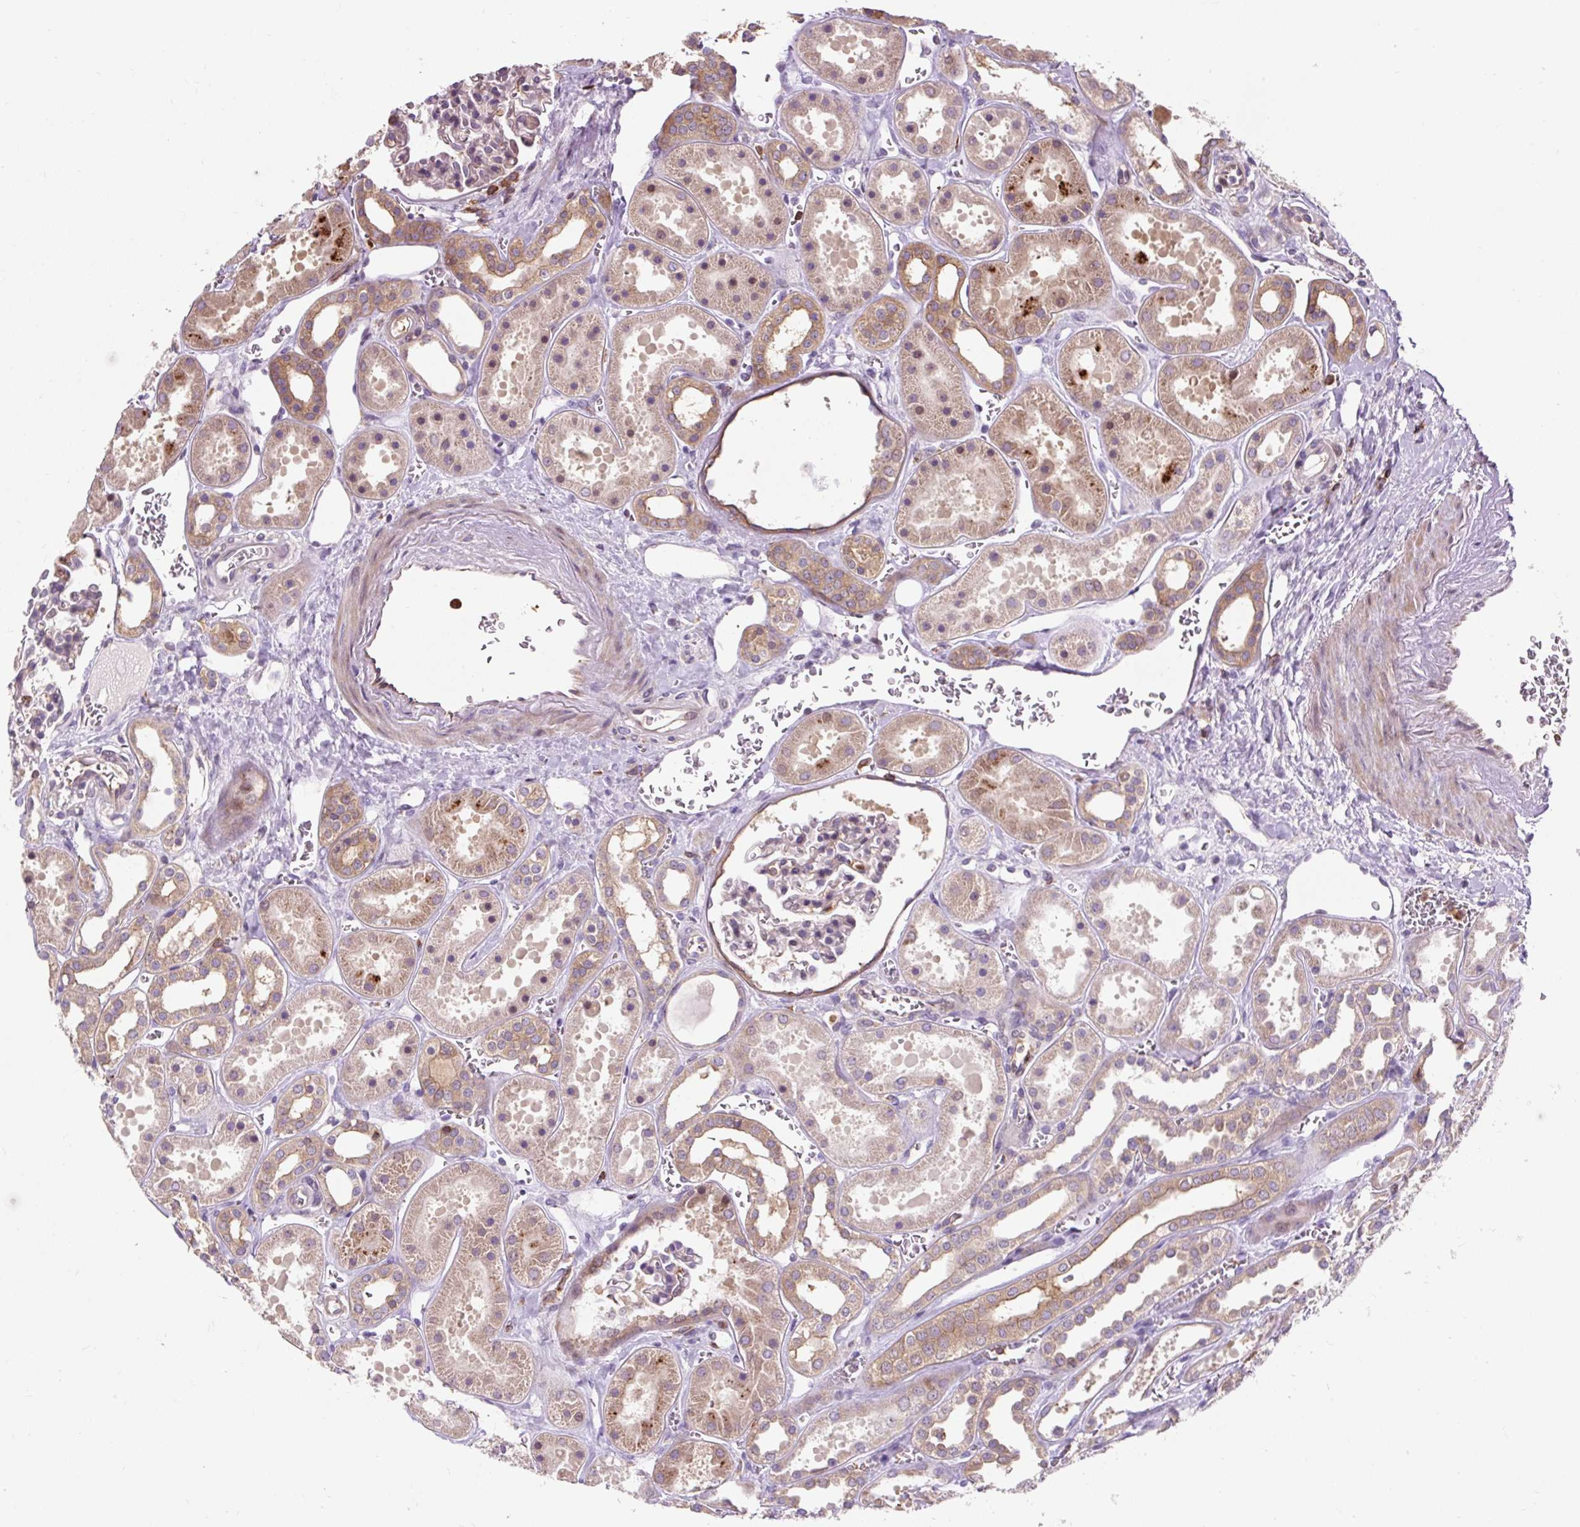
{"staining": {"intensity": "moderate", "quantity": "<25%", "location": "cytoplasmic/membranous"}, "tissue": "kidney", "cell_type": "Cells in glomeruli", "image_type": "normal", "snomed": [{"axis": "morphology", "description": "Normal tissue, NOS"}, {"axis": "topography", "description": "Kidney"}], "caption": "The micrograph exhibits immunohistochemical staining of normal kidney. There is moderate cytoplasmic/membranous expression is present in about <25% of cells in glomeruli.", "gene": "CISD3", "patient": {"sex": "female", "age": 41}}